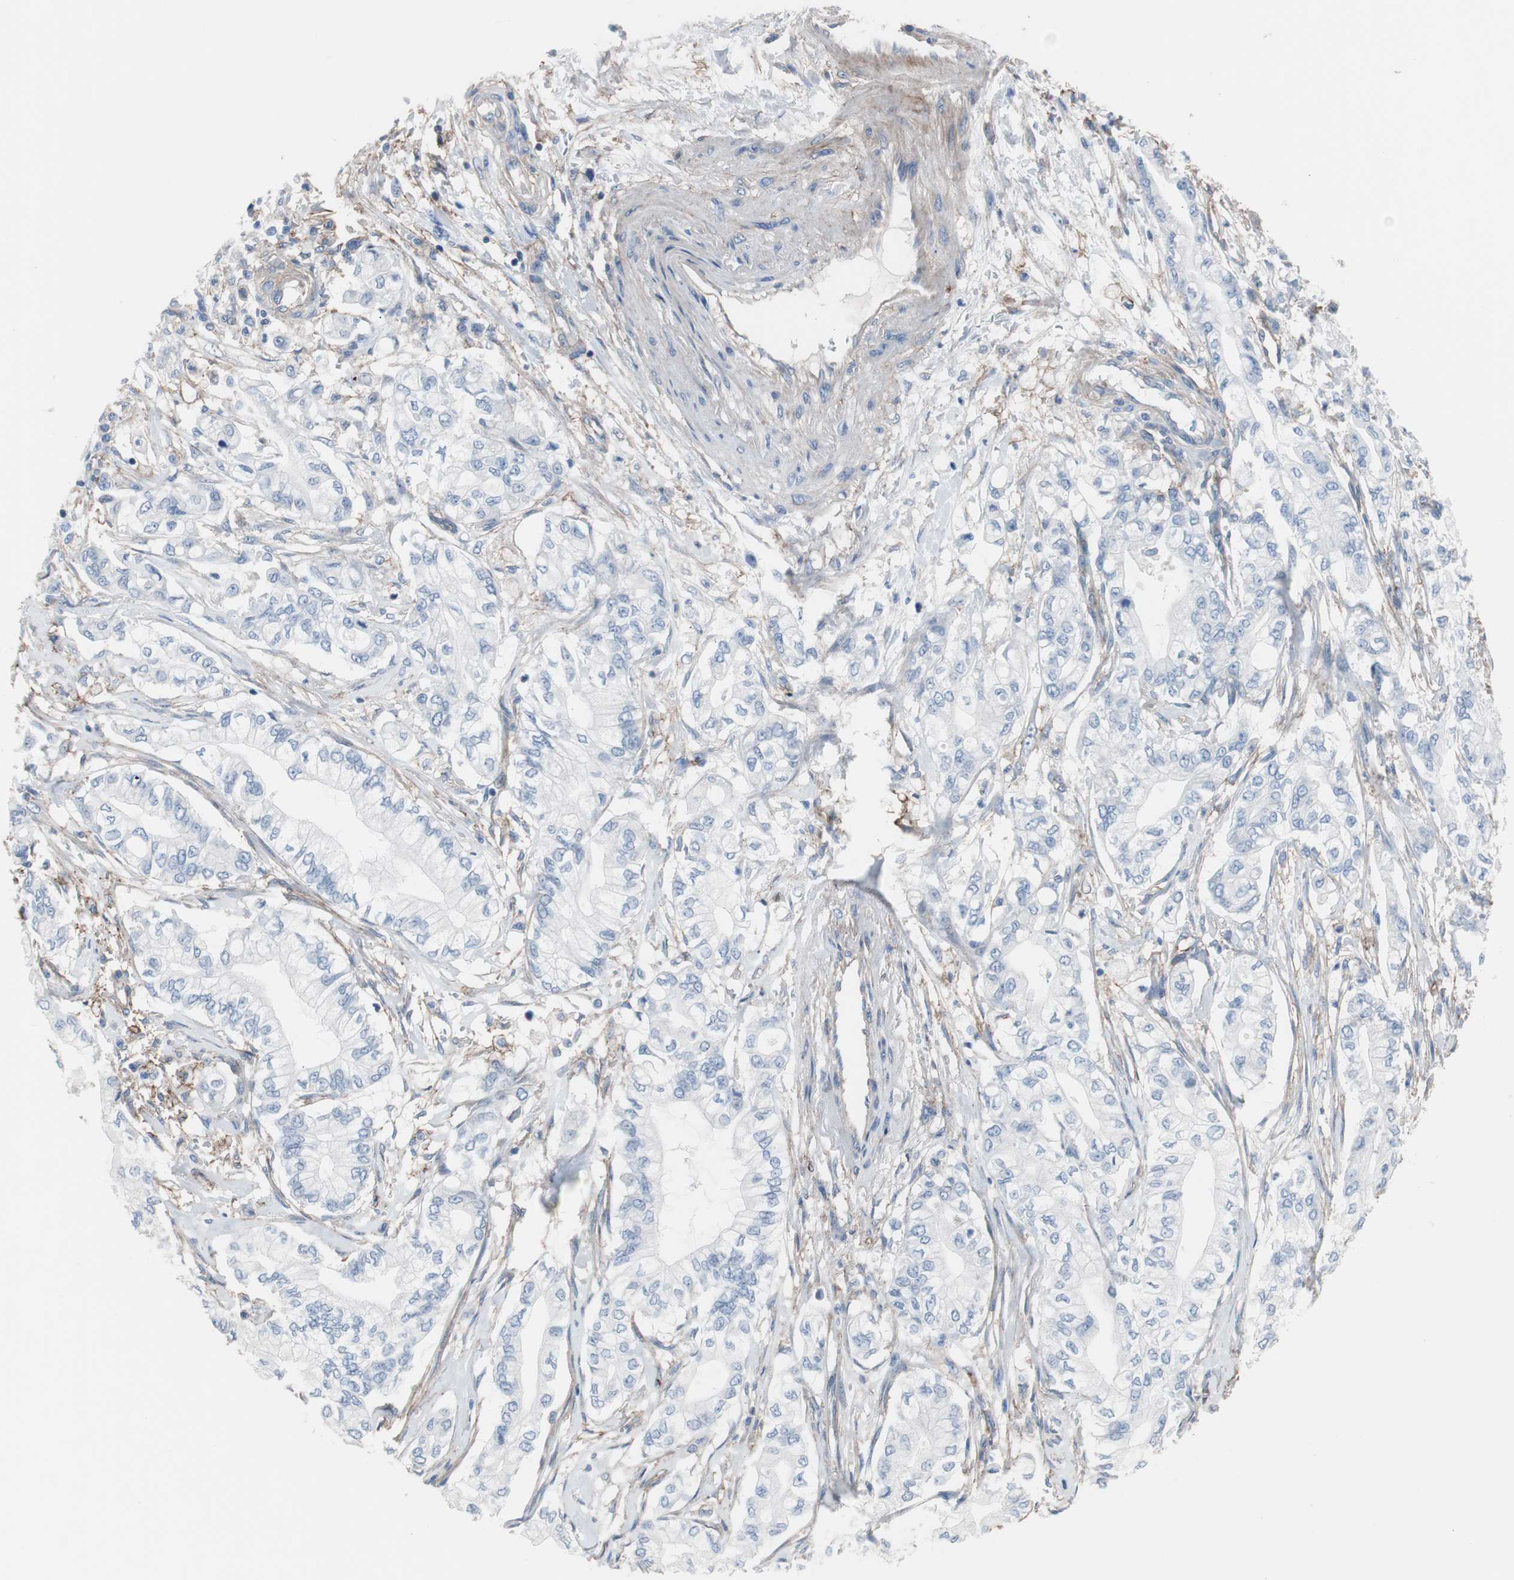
{"staining": {"intensity": "negative", "quantity": "none", "location": "none"}, "tissue": "pancreatic cancer", "cell_type": "Tumor cells", "image_type": "cancer", "snomed": [{"axis": "morphology", "description": "Adenocarcinoma, NOS"}, {"axis": "topography", "description": "Pancreas"}], "caption": "IHC micrograph of neoplastic tissue: human pancreatic adenocarcinoma stained with DAB (3,3'-diaminobenzidine) exhibits no significant protein staining in tumor cells.", "gene": "CD81", "patient": {"sex": "male", "age": 70}}